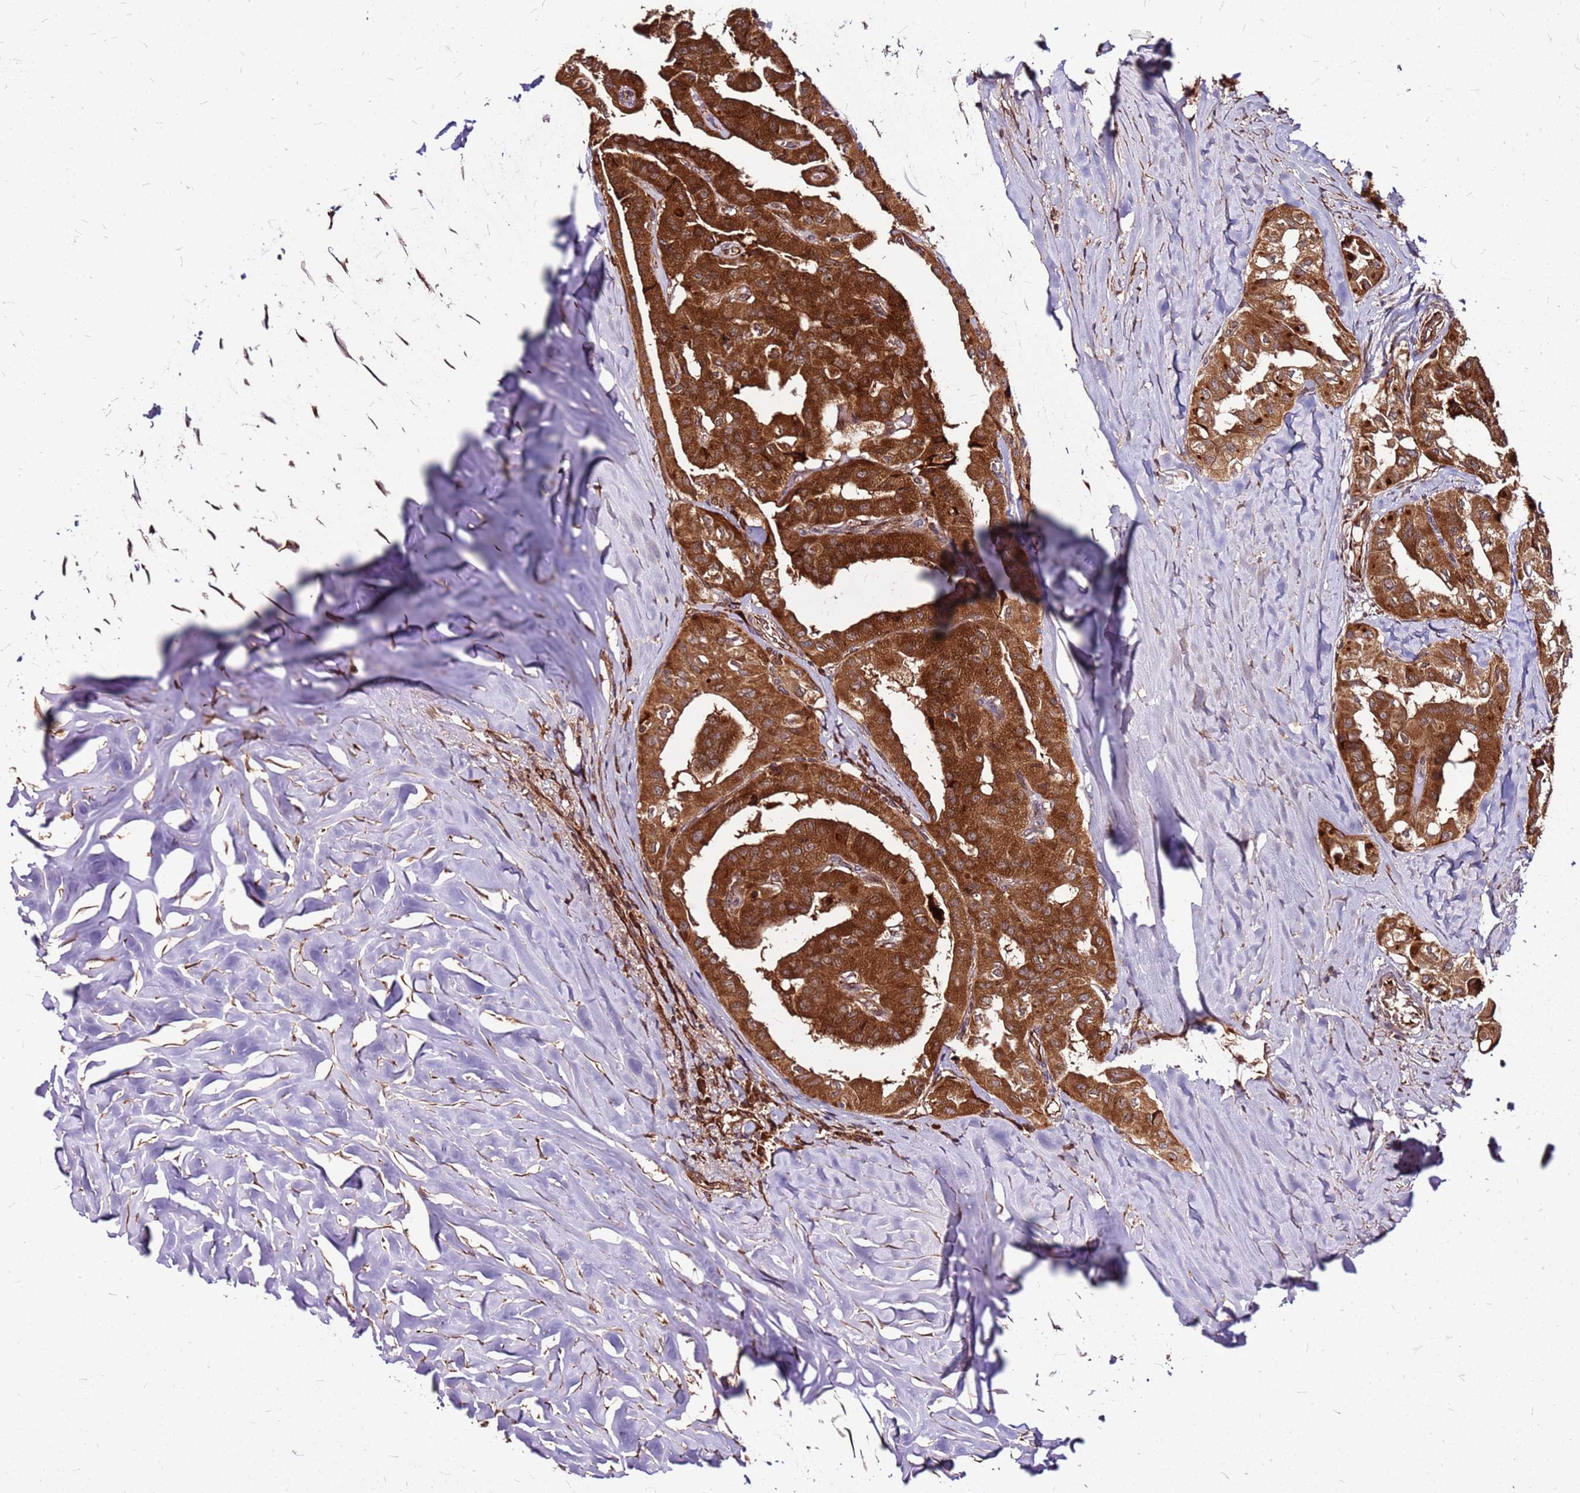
{"staining": {"intensity": "strong", "quantity": ">75%", "location": "cytoplasmic/membranous"}, "tissue": "thyroid cancer", "cell_type": "Tumor cells", "image_type": "cancer", "snomed": [{"axis": "morphology", "description": "Papillary adenocarcinoma, NOS"}, {"axis": "topography", "description": "Thyroid gland"}], "caption": "A brown stain shows strong cytoplasmic/membranous positivity of a protein in human thyroid papillary adenocarcinoma tumor cells.", "gene": "LYPLAL1", "patient": {"sex": "female", "age": 59}}